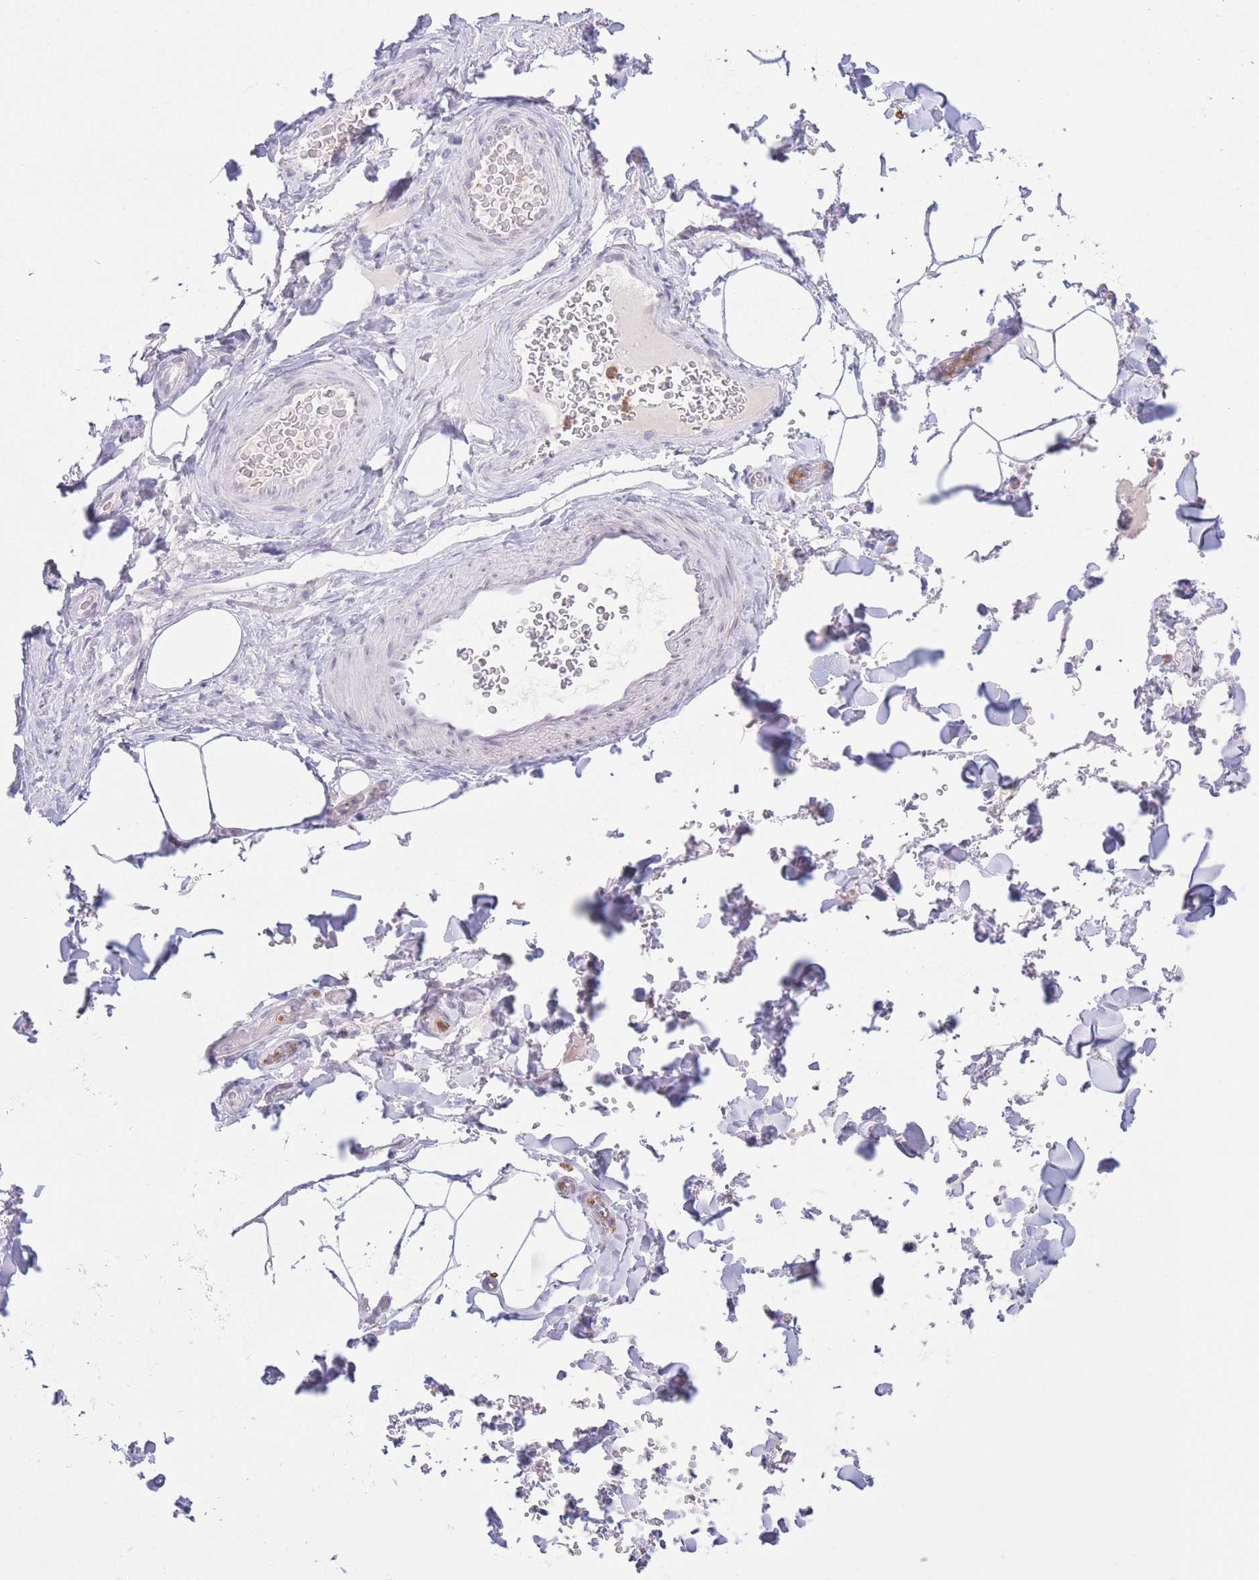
{"staining": {"intensity": "negative", "quantity": "none", "location": "none"}, "tissue": "adipose tissue", "cell_type": "Adipocytes", "image_type": "normal", "snomed": [{"axis": "morphology", "description": "Normal tissue, NOS"}, {"axis": "topography", "description": "Rectum"}, {"axis": "topography", "description": "Peripheral nerve tissue"}], "caption": "Normal adipose tissue was stained to show a protein in brown. There is no significant expression in adipocytes.", "gene": "LCLAT1", "patient": {"sex": "female", "age": 69}}